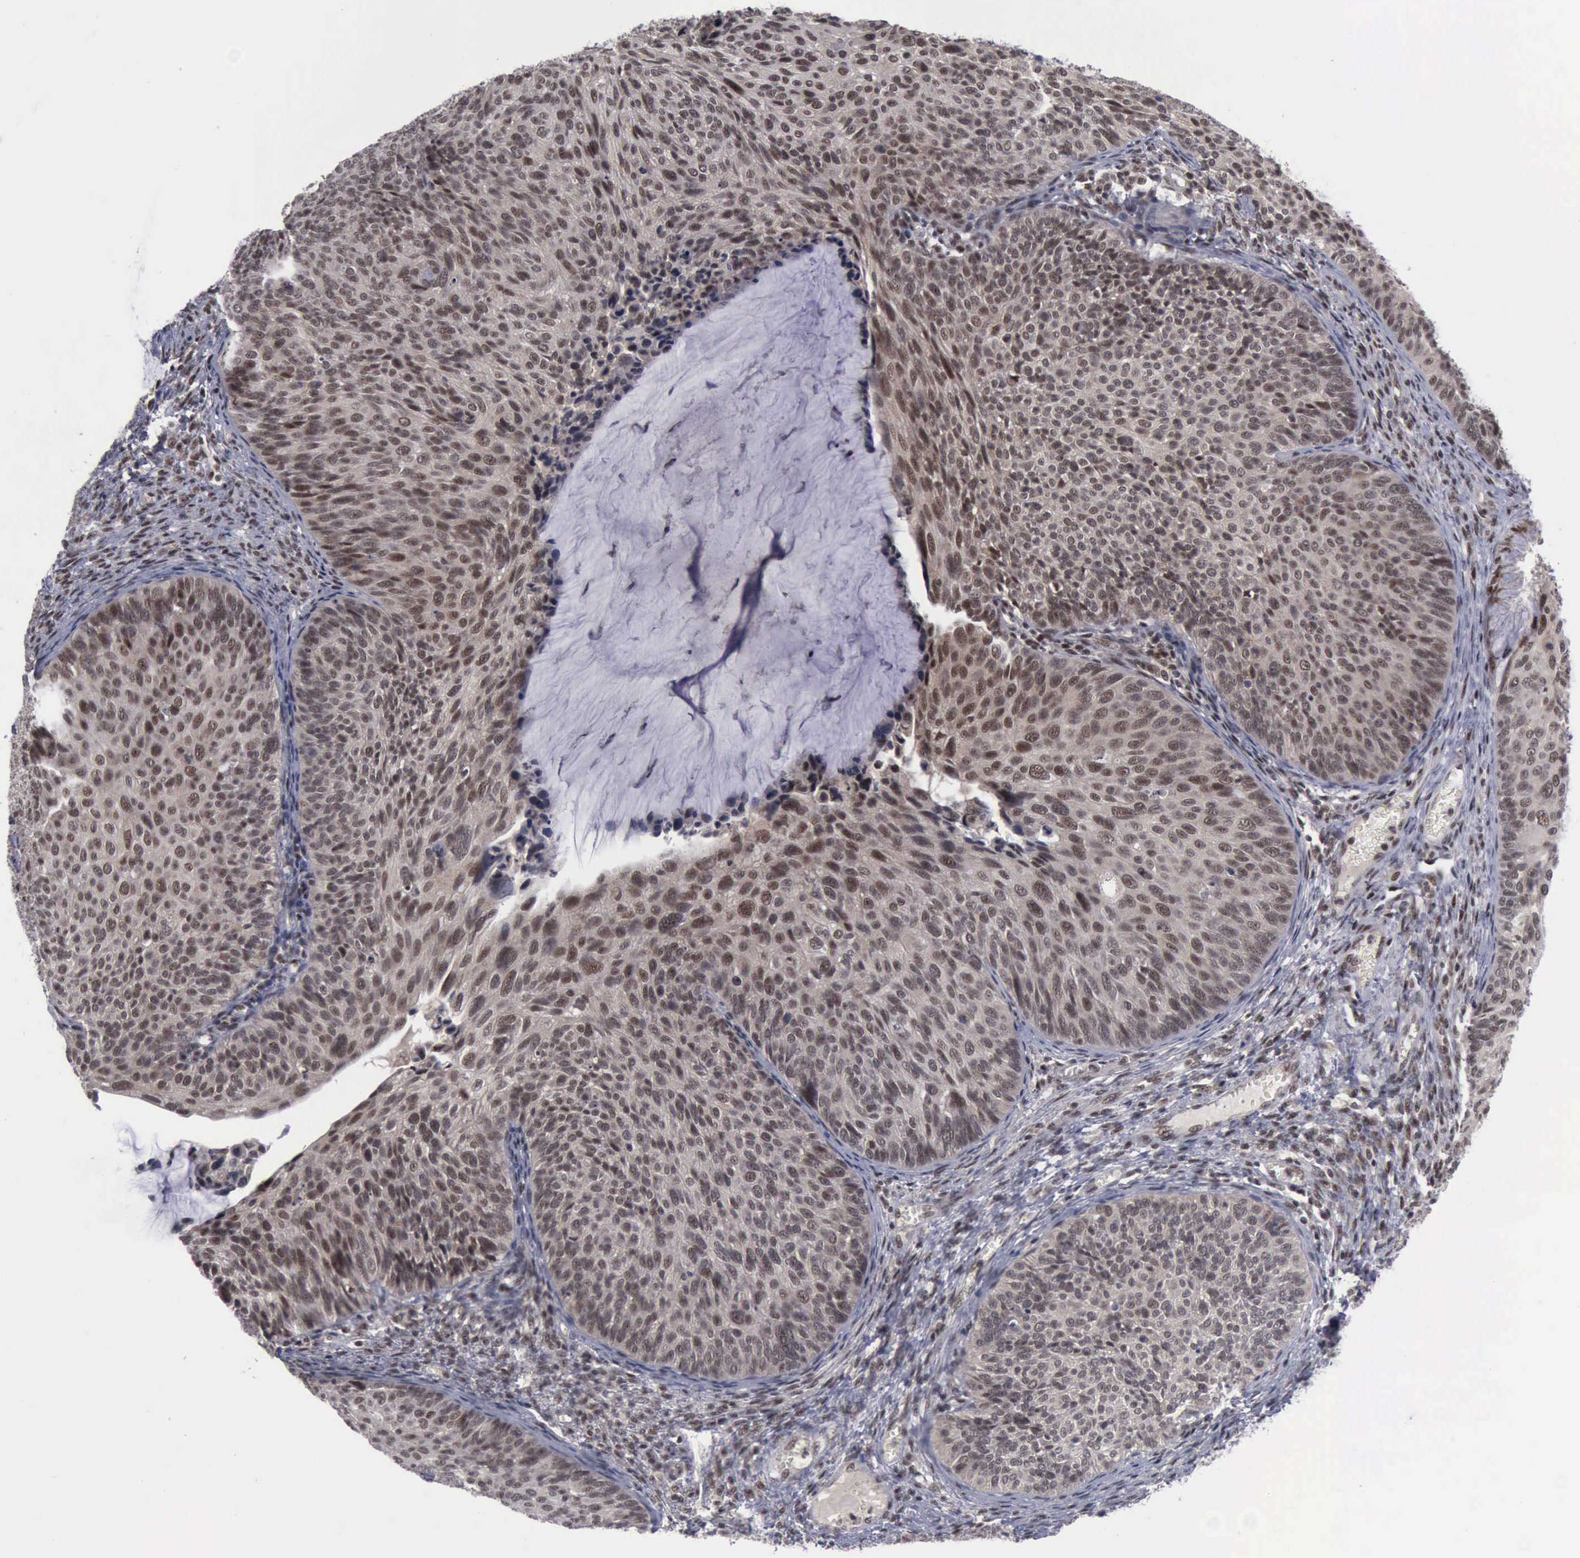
{"staining": {"intensity": "moderate", "quantity": ">75%", "location": "cytoplasmic/membranous,nuclear"}, "tissue": "cervical cancer", "cell_type": "Tumor cells", "image_type": "cancer", "snomed": [{"axis": "morphology", "description": "Squamous cell carcinoma, NOS"}, {"axis": "topography", "description": "Cervix"}], "caption": "Cervical cancer (squamous cell carcinoma) stained with immunohistochemistry reveals moderate cytoplasmic/membranous and nuclear positivity in about >75% of tumor cells. The staining was performed using DAB (3,3'-diaminobenzidine) to visualize the protein expression in brown, while the nuclei were stained in blue with hematoxylin (Magnification: 20x).", "gene": "ATM", "patient": {"sex": "female", "age": 36}}